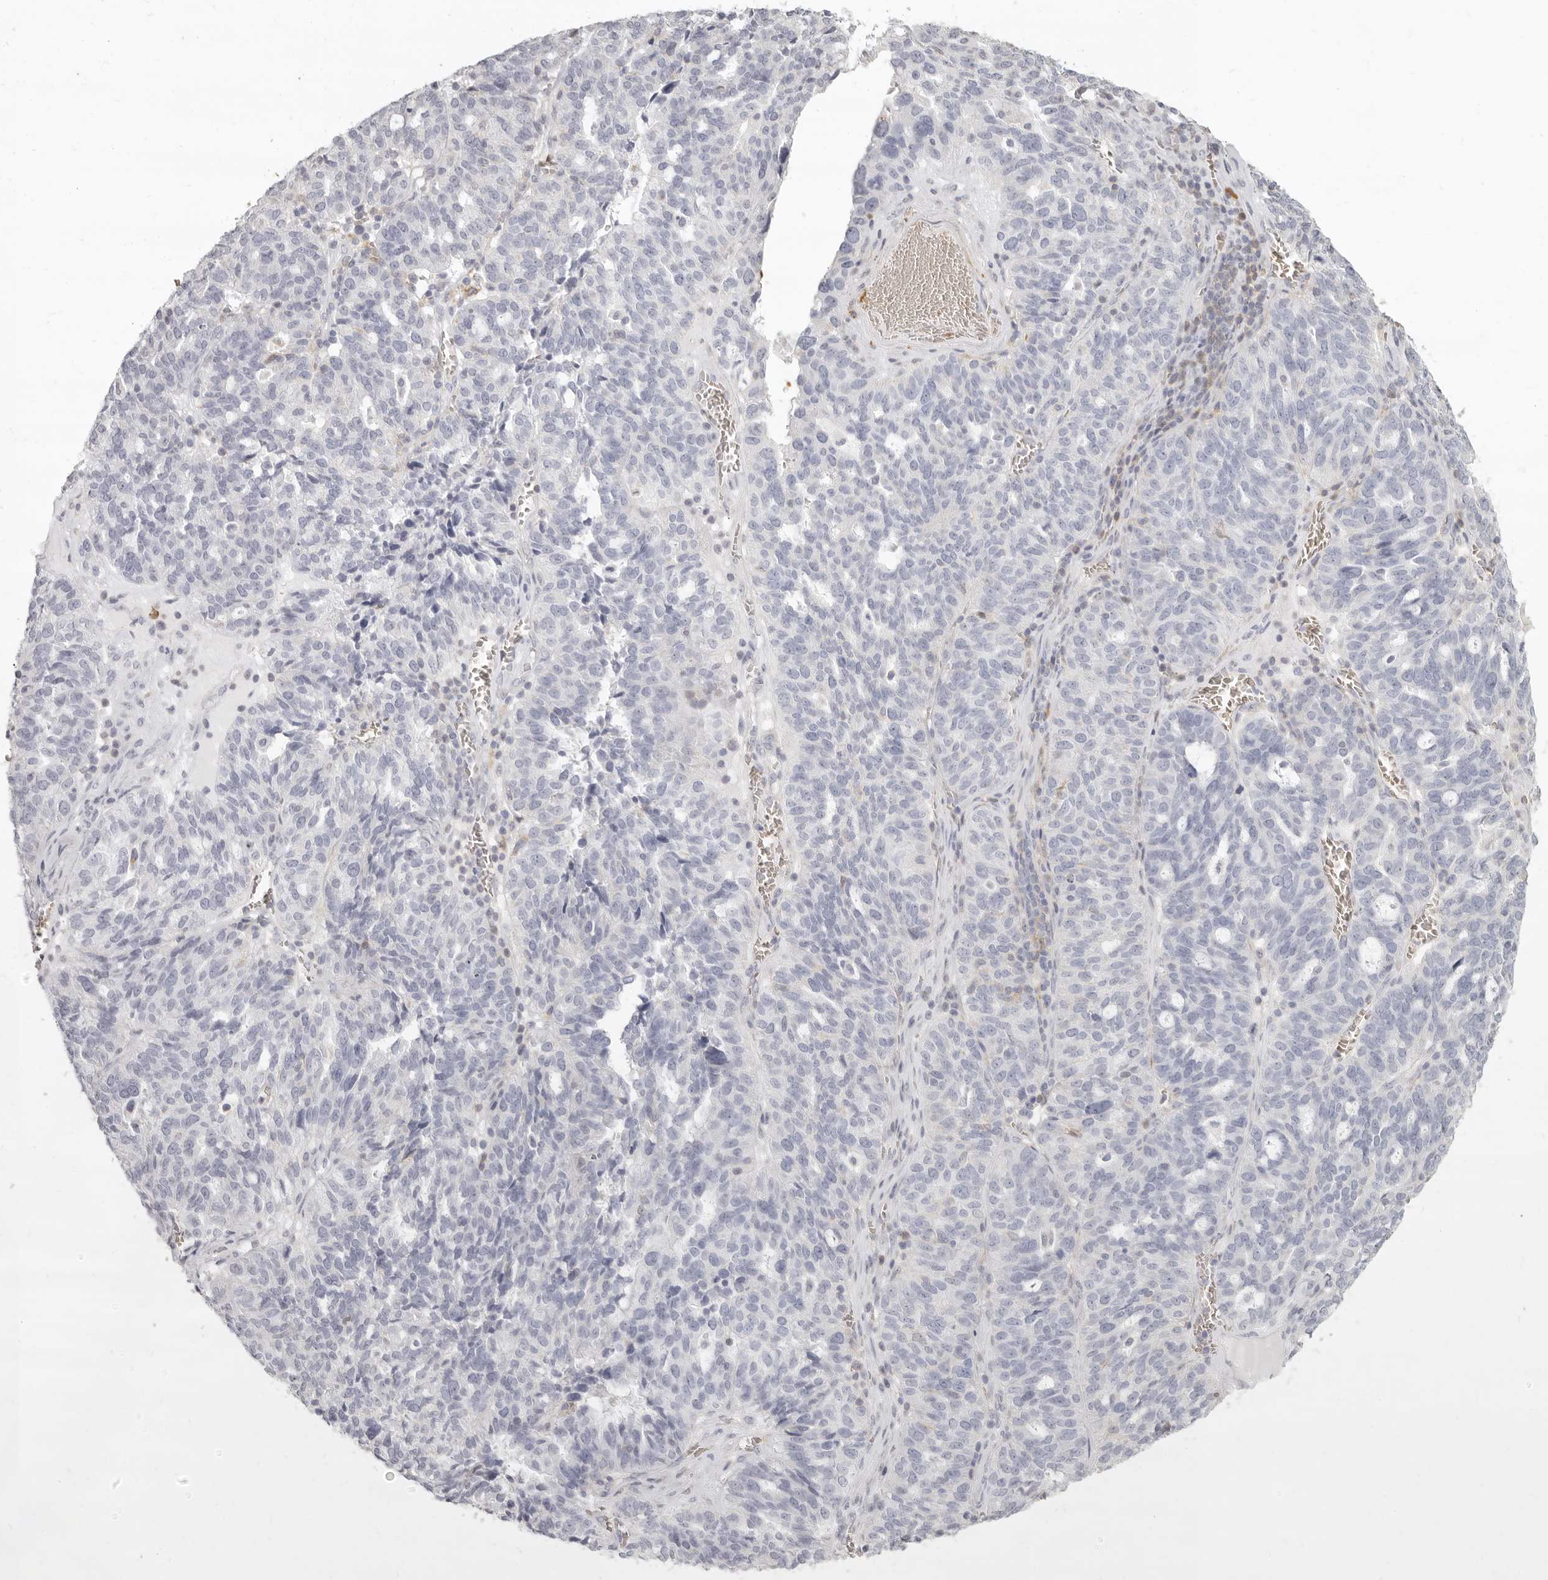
{"staining": {"intensity": "negative", "quantity": "none", "location": "none"}, "tissue": "ovarian cancer", "cell_type": "Tumor cells", "image_type": "cancer", "snomed": [{"axis": "morphology", "description": "Cystadenocarcinoma, serous, NOS"}, {"axis": "topography", "description": "Ovary"}], "caption": "An IHC micrograph of serous cystadenocarcinoma (ovarian) is shown. There is no staining in tumor cells of serous cystadenocarcinoma (ovarian). Nuclei are stained in blue.", "gene": "NIBAN1", "patient": {"sex": "female", "age": 59}}